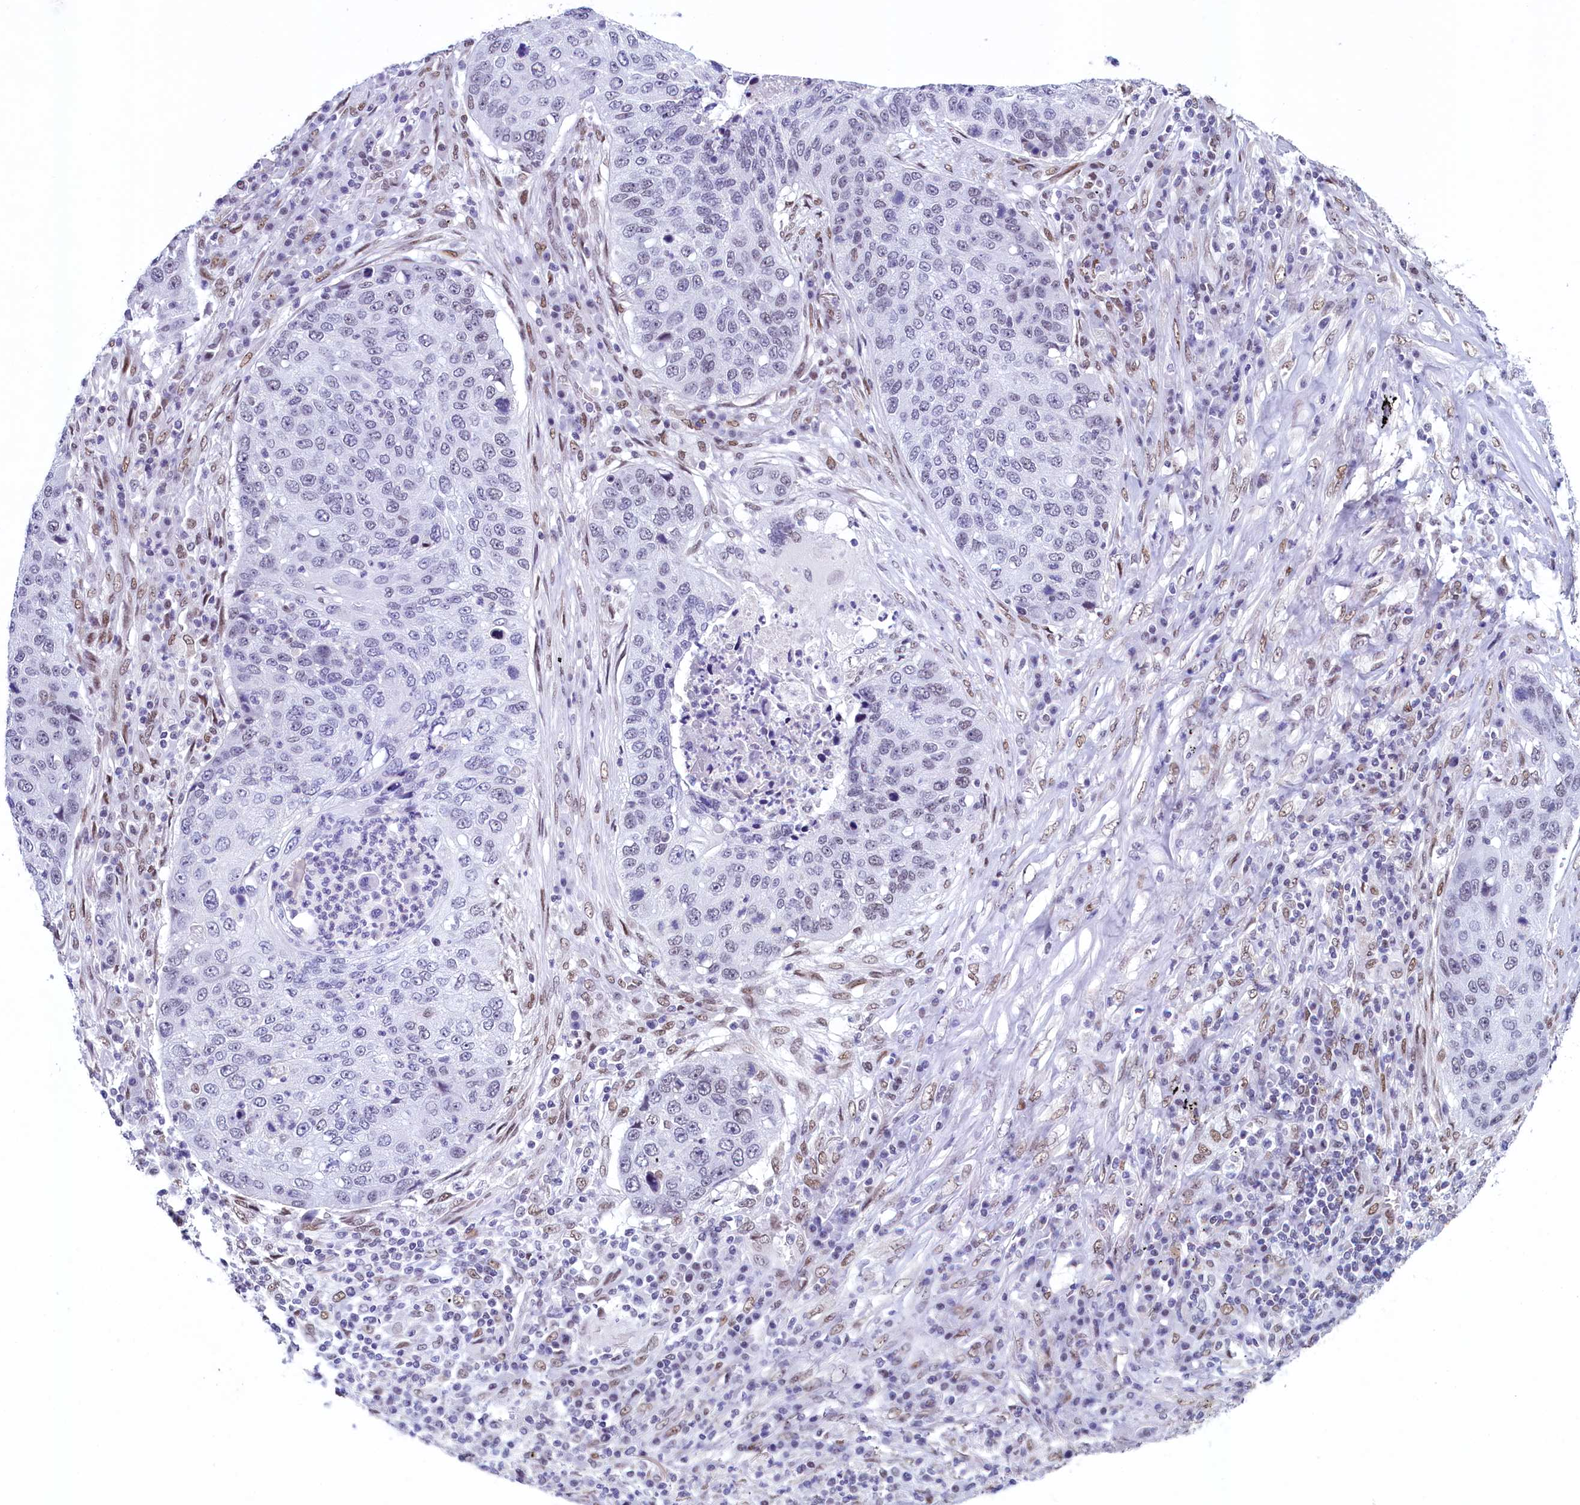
{"staining": {"intensity": "negative", "quantity": "none", "location": "none"}, "tissue": "lung cancer", "cell_type": "Tumor cells", "image_type": "cancer", "snomed": [{"axis": "morphology", "description": "Squamous cell carcinoma, NOS"}, {"axis": "topography", "description": "Lung"}], "caption": "Lung cancer was stained to show a protein in brown. There is no significant expression in tumor cells.", "gene": "SUGP2", "patient": {"sex": "female", "age": 63}}